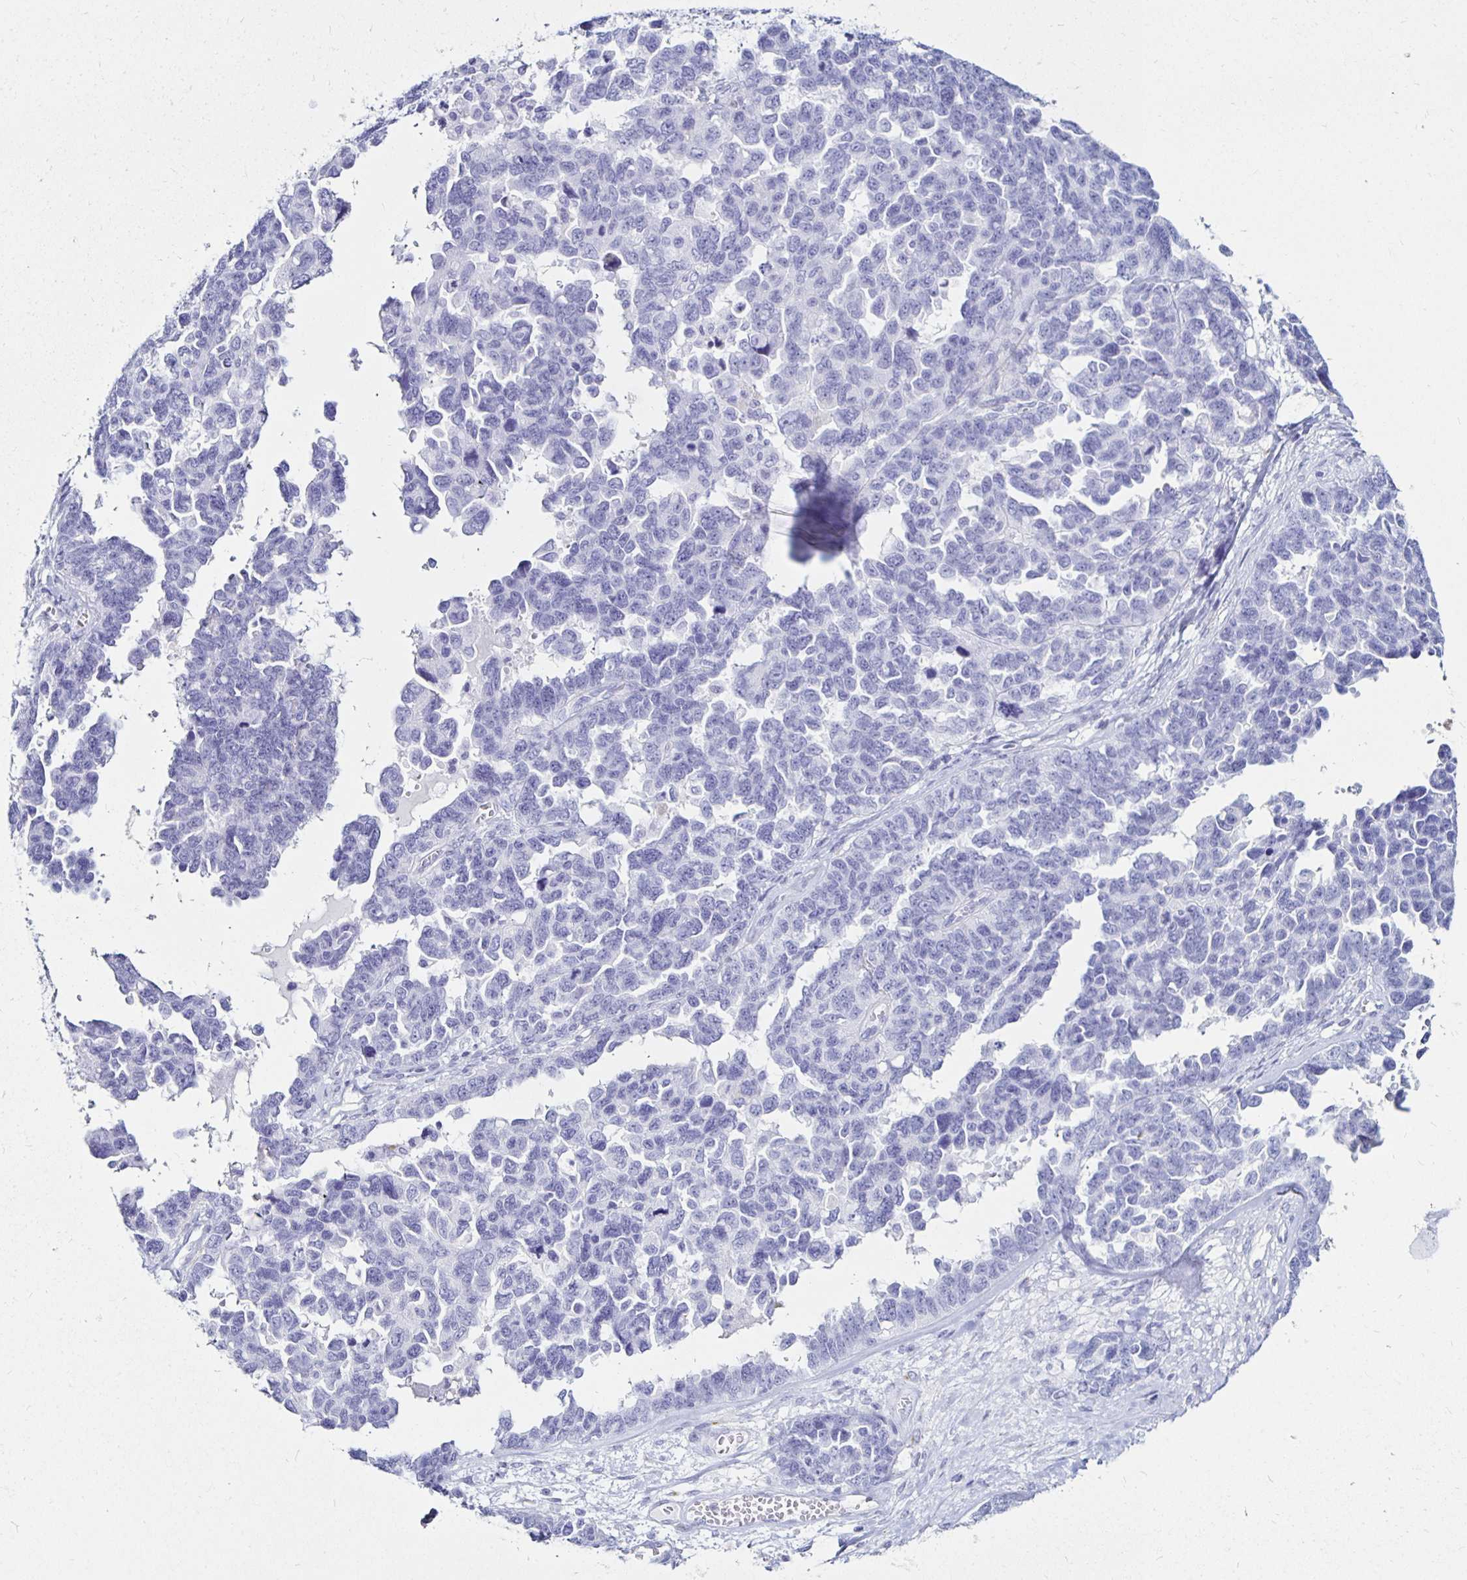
{"staining": {"intensity": "negative", "quantity": "none", "location": "none"}, "tissue": "ovarian cancer", "cell_type": "Tumor cells", "image_type": "cancer", "snomed": [{"axis": "morphology", "description": "Cystadenocarcinoma, serous, NOS"}, {"axis": "topography", "description": "Ovary"}], "caption": "Ovarian cancer (serous cystadenocarcinoma) was stained to show a protein in brown. There is no significant staining in tumor cells.", "gene": "TIMP1", "patient": {"sex": "female", "age": 69}}